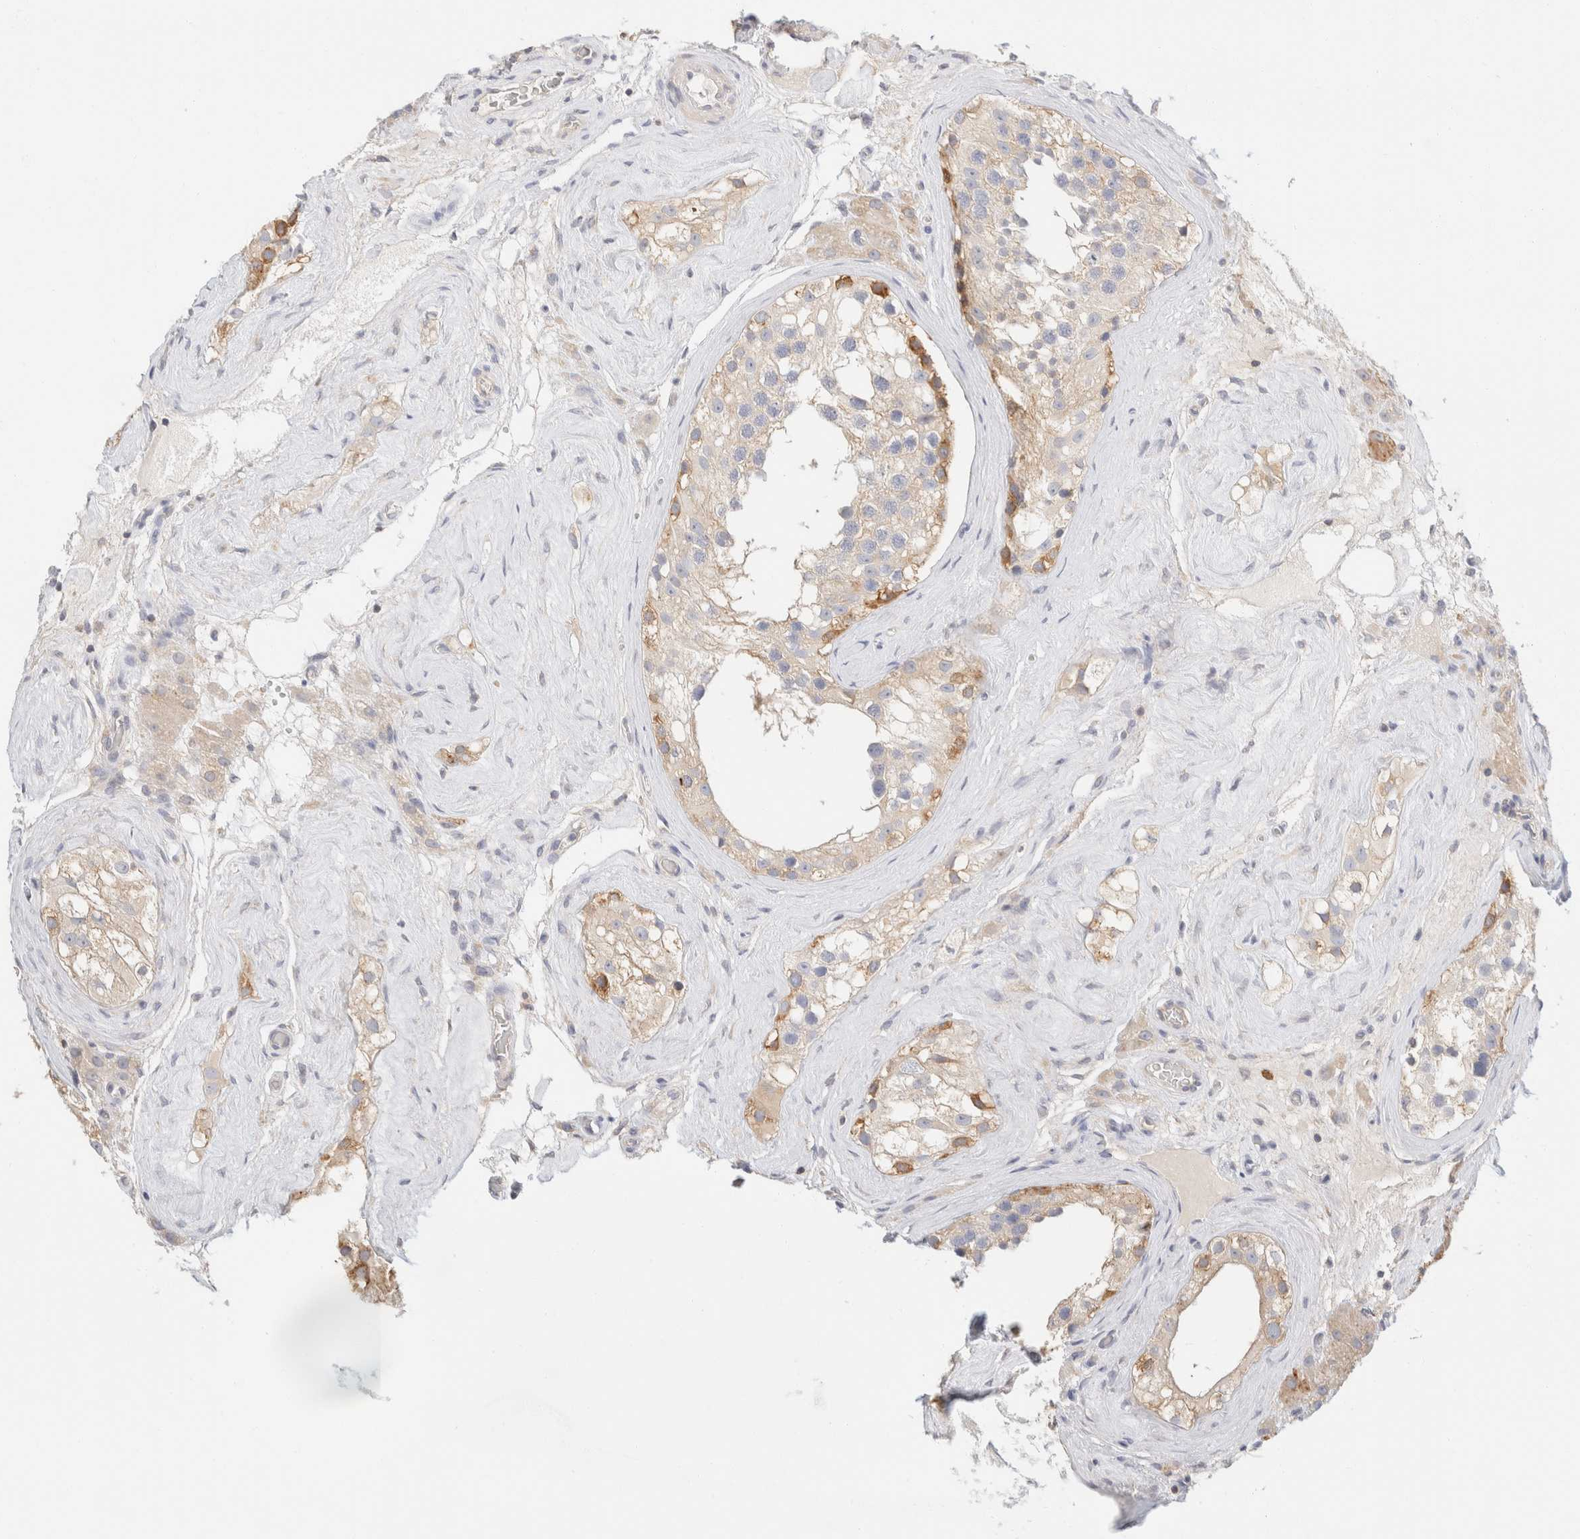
{"staining": {"intensity": "moderate", "quantity": "<25%", "location": "cytoplasmic/membranous"}, "tissue": "testis", "cell_type": "Cells in seminiferous ducts", "image_type": "normal", "snomed": [{"axis": "morphology", "description": "Normal tissue, NOS"}, {"axis": "morphology", "description": "Seminoma, NOS"}, {"axis": "topography", "description": "Testis"}], "caption": "DAB (3,3'-diaminobenzidine) immunohistochemical staining of normal human testis demonstrates moderate cytoplasmic/membranous protein expression in approximately <25% of cells in seminiferous ducts. The staining was performed using DAB (3,3'-diaminobenzidine) to visualize the protein expression in brown, while the nuclei were stained in blue with hematoxylin (Magnification: 20x).", "gene": "SH3GLB2", "patient": {"sex": "male", "age": 71}}